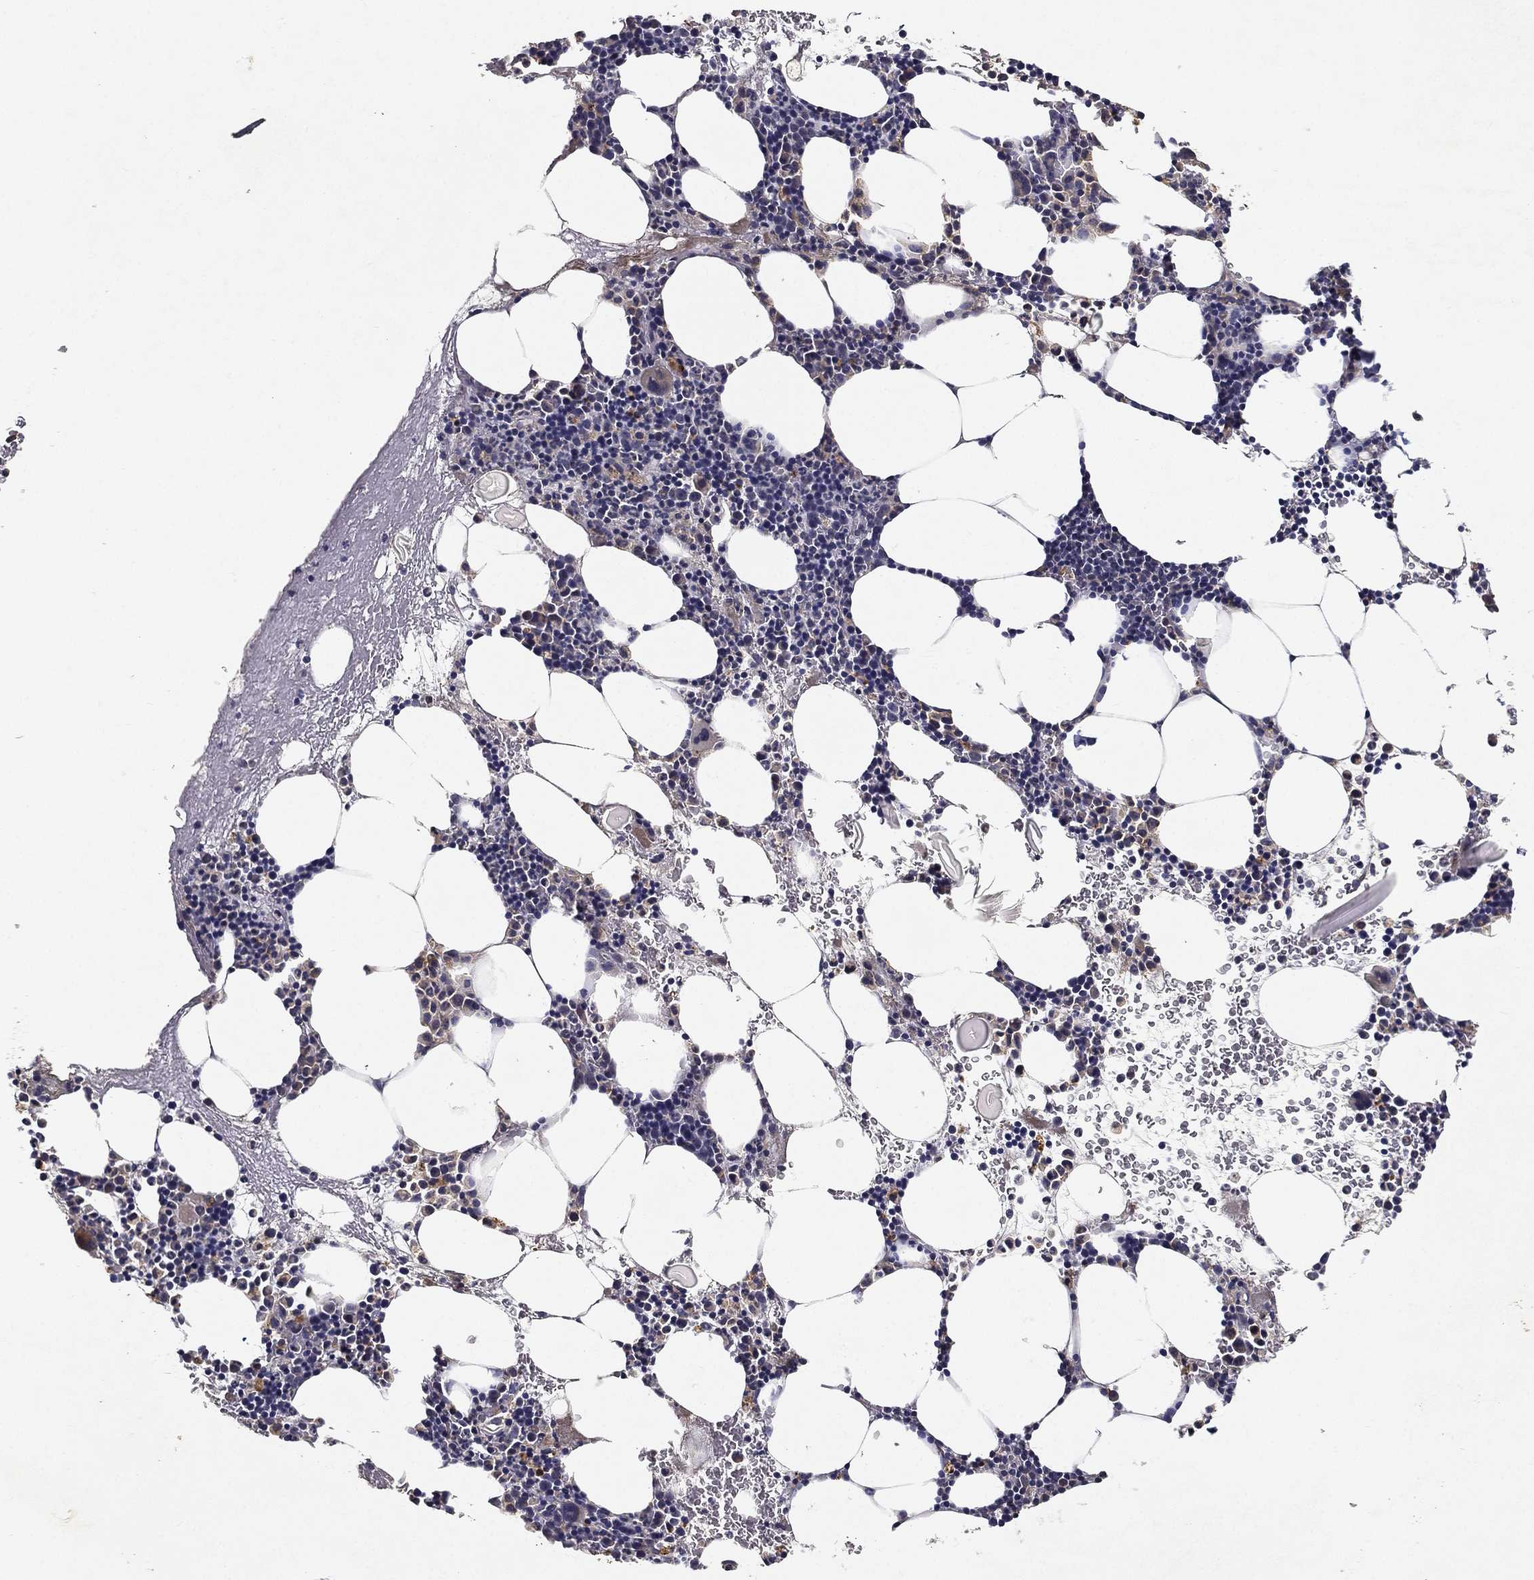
{"staining": {"intensity": "moderate", "quantity": "<25%", "location": "cytoplasmic/membranous"}, "tissue": "bone marrow", "cell_type": "Hematopoietic cells", "image_type": "normal", "snomed": [{"axis": "morphology", "description": "Normal tissue, NOS"}, {"axis": "topography", "description": "Bone marrow"}], "caption": "IHC photomicrograph of normal bone marrow: human bone marrow stained using immunohistochemistry demonstrates low levels of moderate protein expression localized specifically in the cytoplasmic/membranous of hematopoietic cells, appearing as a cytoplasmic/membranous brown color.", "gene": "MT", "patient": {"sex": "female", "age": 79}}